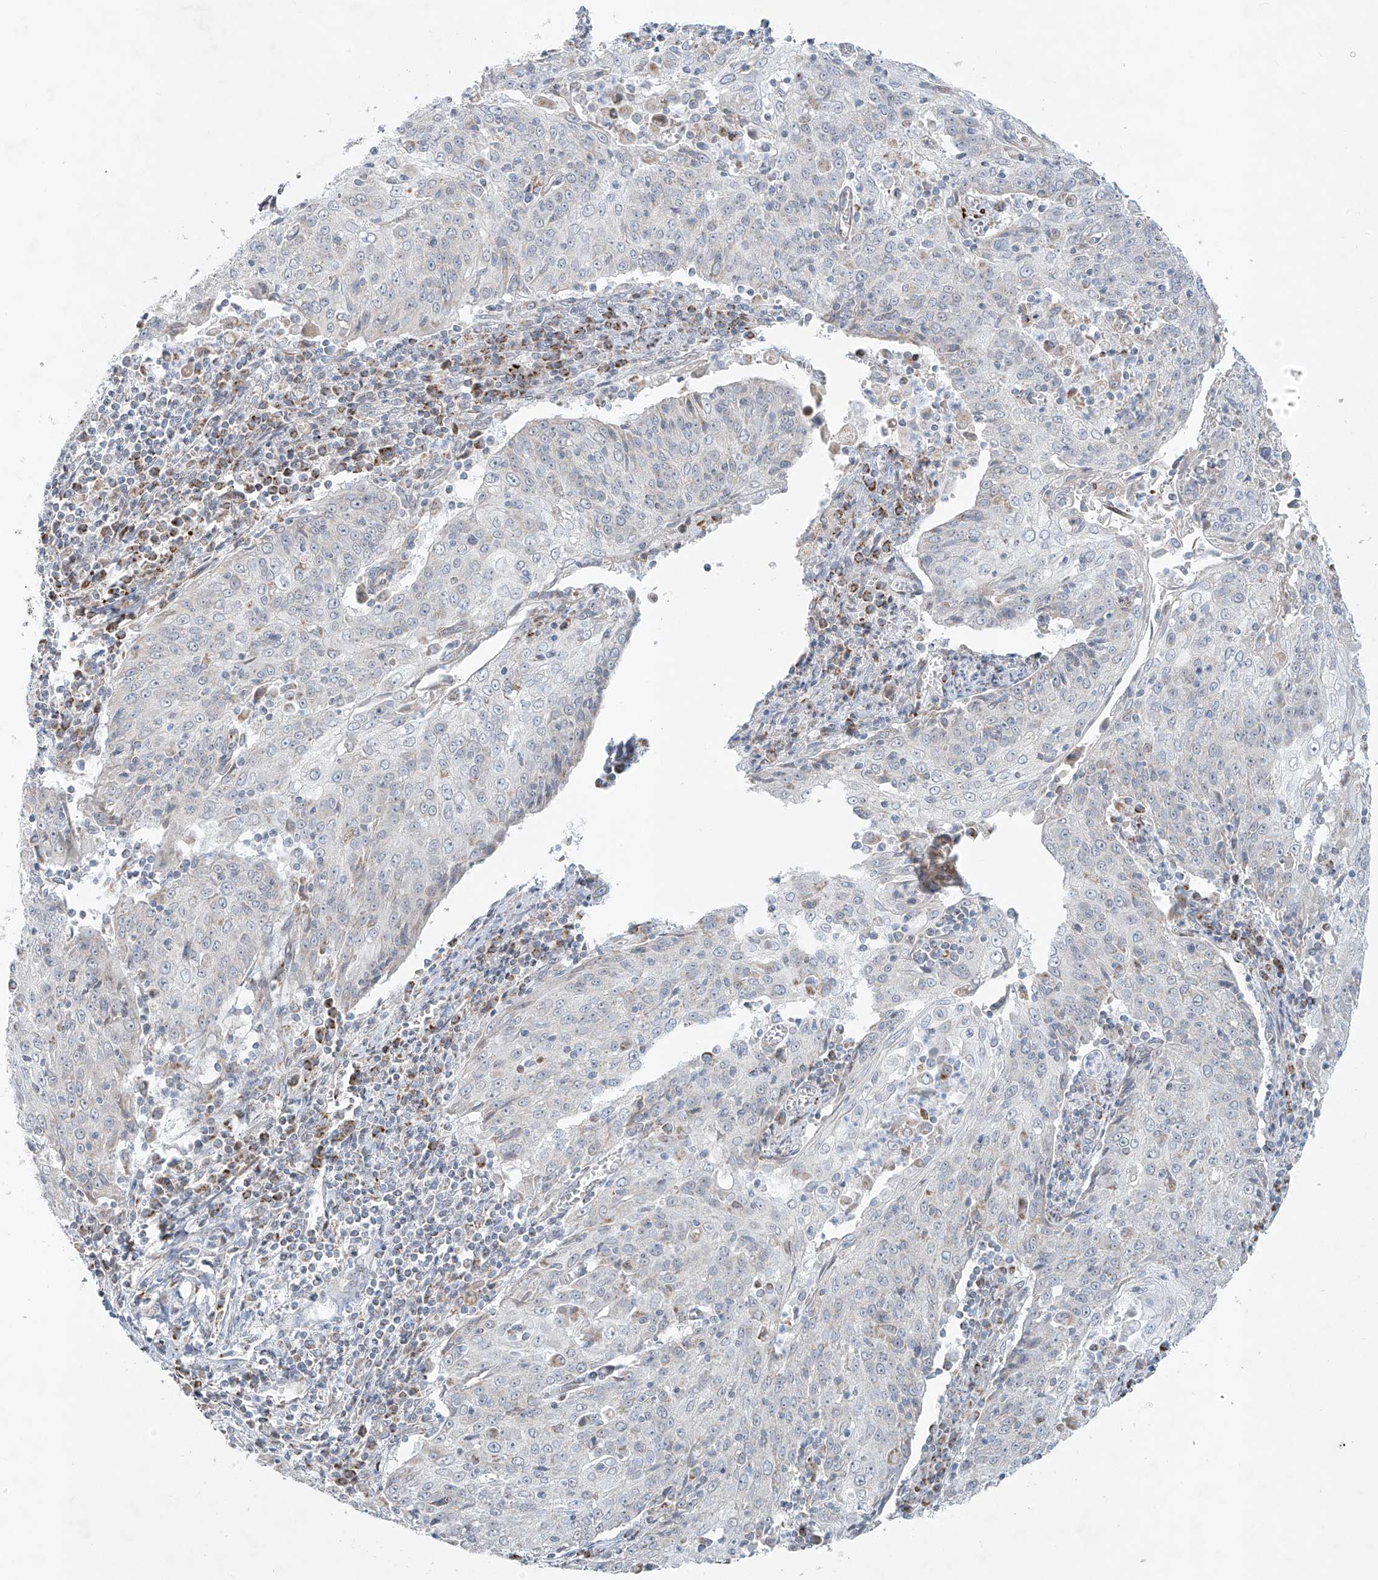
{"staining": {"intensity": "negative", "quantity": "none", "location": "none"}, "tissue": "cervical cancer", "cell_type": "Tumor cells", "image_type": "cancer", "snomed": [{"axis": "morphology", "description": "Squamous cell carcinoma, NOS"}, {"axis": "topography", "description": "Cervix"}], "caption": "DAB (3,3'-diaminobenzidine) immunohistochemical staining of human cervical squamous cell carcinoma exhibits no significant positivity in tumor cells.", "gene": "SMDT1", "patient": {"sex": "female", "age": 48}}